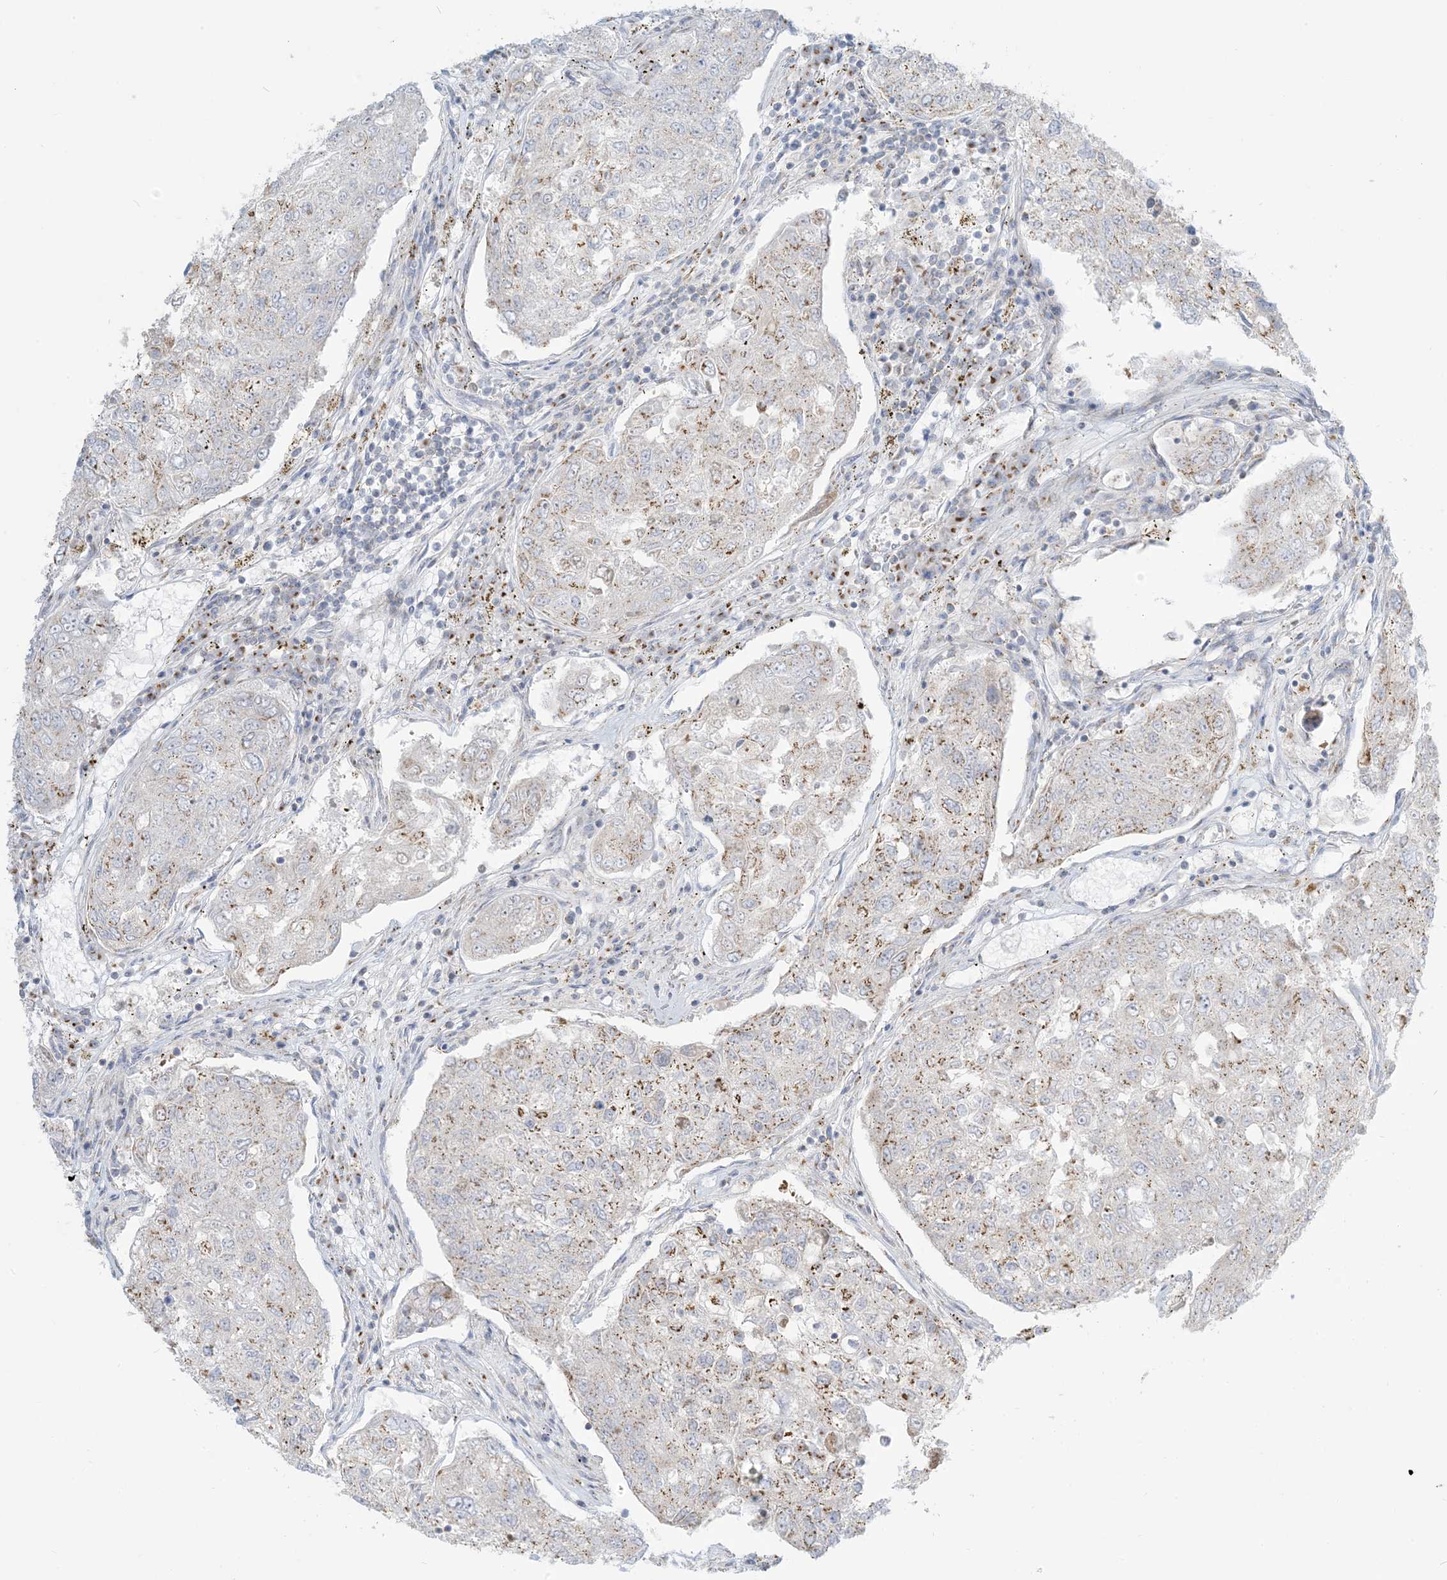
{"staining": {"intensity": "moderate", "quantity": "25%-75%", "location": "cytoplasmic/membranous"}, "tissue": "urothelial cancer", "cell_type": "Tumor cells", "image_type": "cancer", "snomed": [{"axis": "morphology", "description": "Urothelial carcinoma, High grade"}, {"axis": "topography", "description": "Lymph node"}, {"axis": "topography", "description": "Urinary bladder"}], "caption": "High-grade urothelial carcinoma stained with immunohistochemistry displays moderate cytoplasmic/membranous staining in about 25%-75% of tumor cells.", "gene": "AFTPH", "patient": {"sex": "male", "age": 51}}